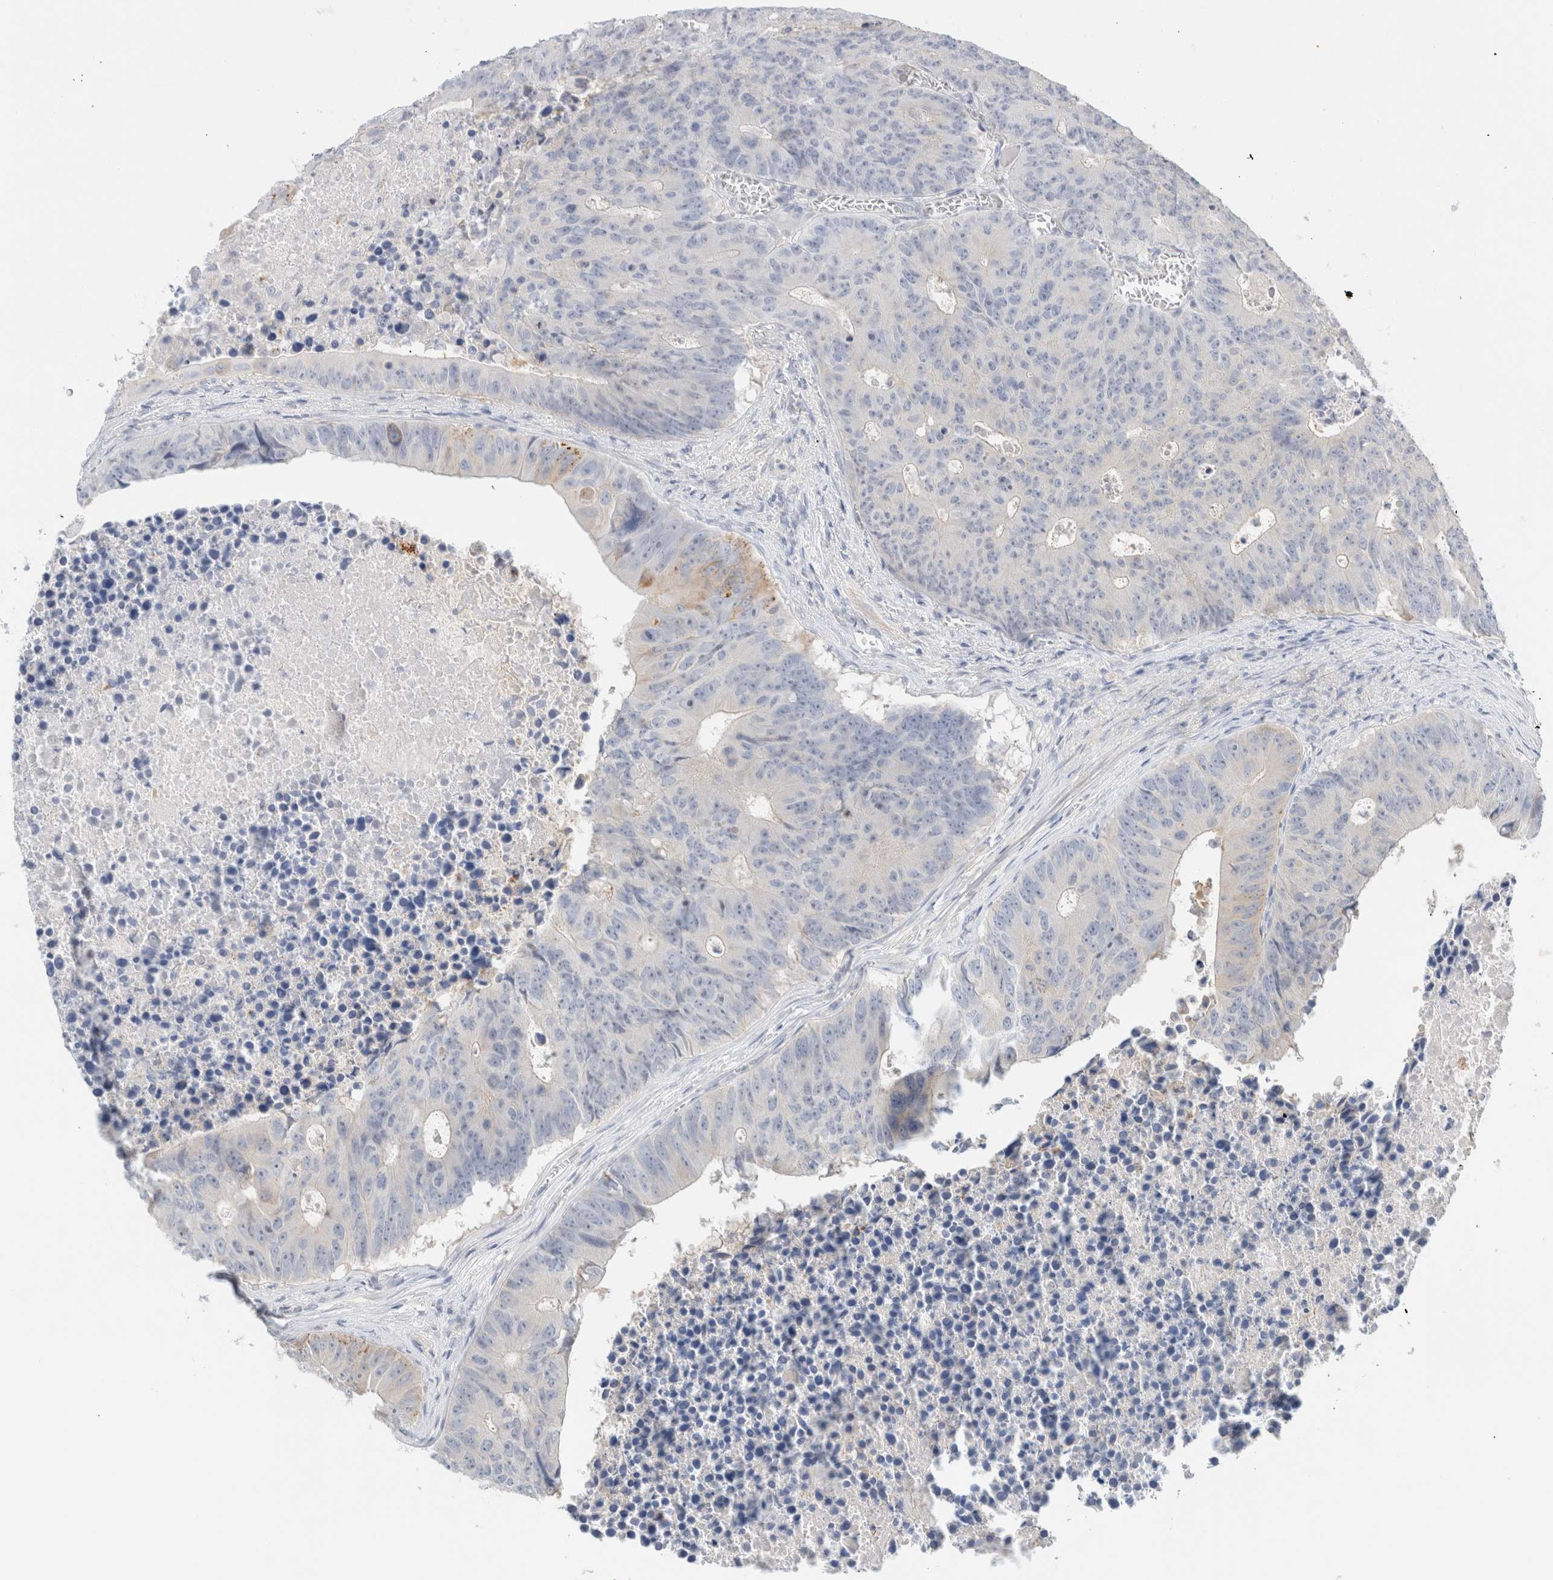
{"staining": {"intensity": "moderate", "quantity": "<25%", "location": "cytoplasmic/membranous"}, "tissue": "colorectal cancer", "cell_type": "Tumor cells", "image_type": "cancer", "snomed": [{"axis": "morphology", "description": "Adenocarcinoma, NOS"}, {"axis": "topography", "description": "Colon"}], "caption": "About <25% of tumor cells in colorectal cancer demonstrate moderate cytoplasmic/membranous protein expression as visualized by brown immunohistochemical staining.", "gene": "SDR16C5", "patient": {"sex": "male", "age": 87}}